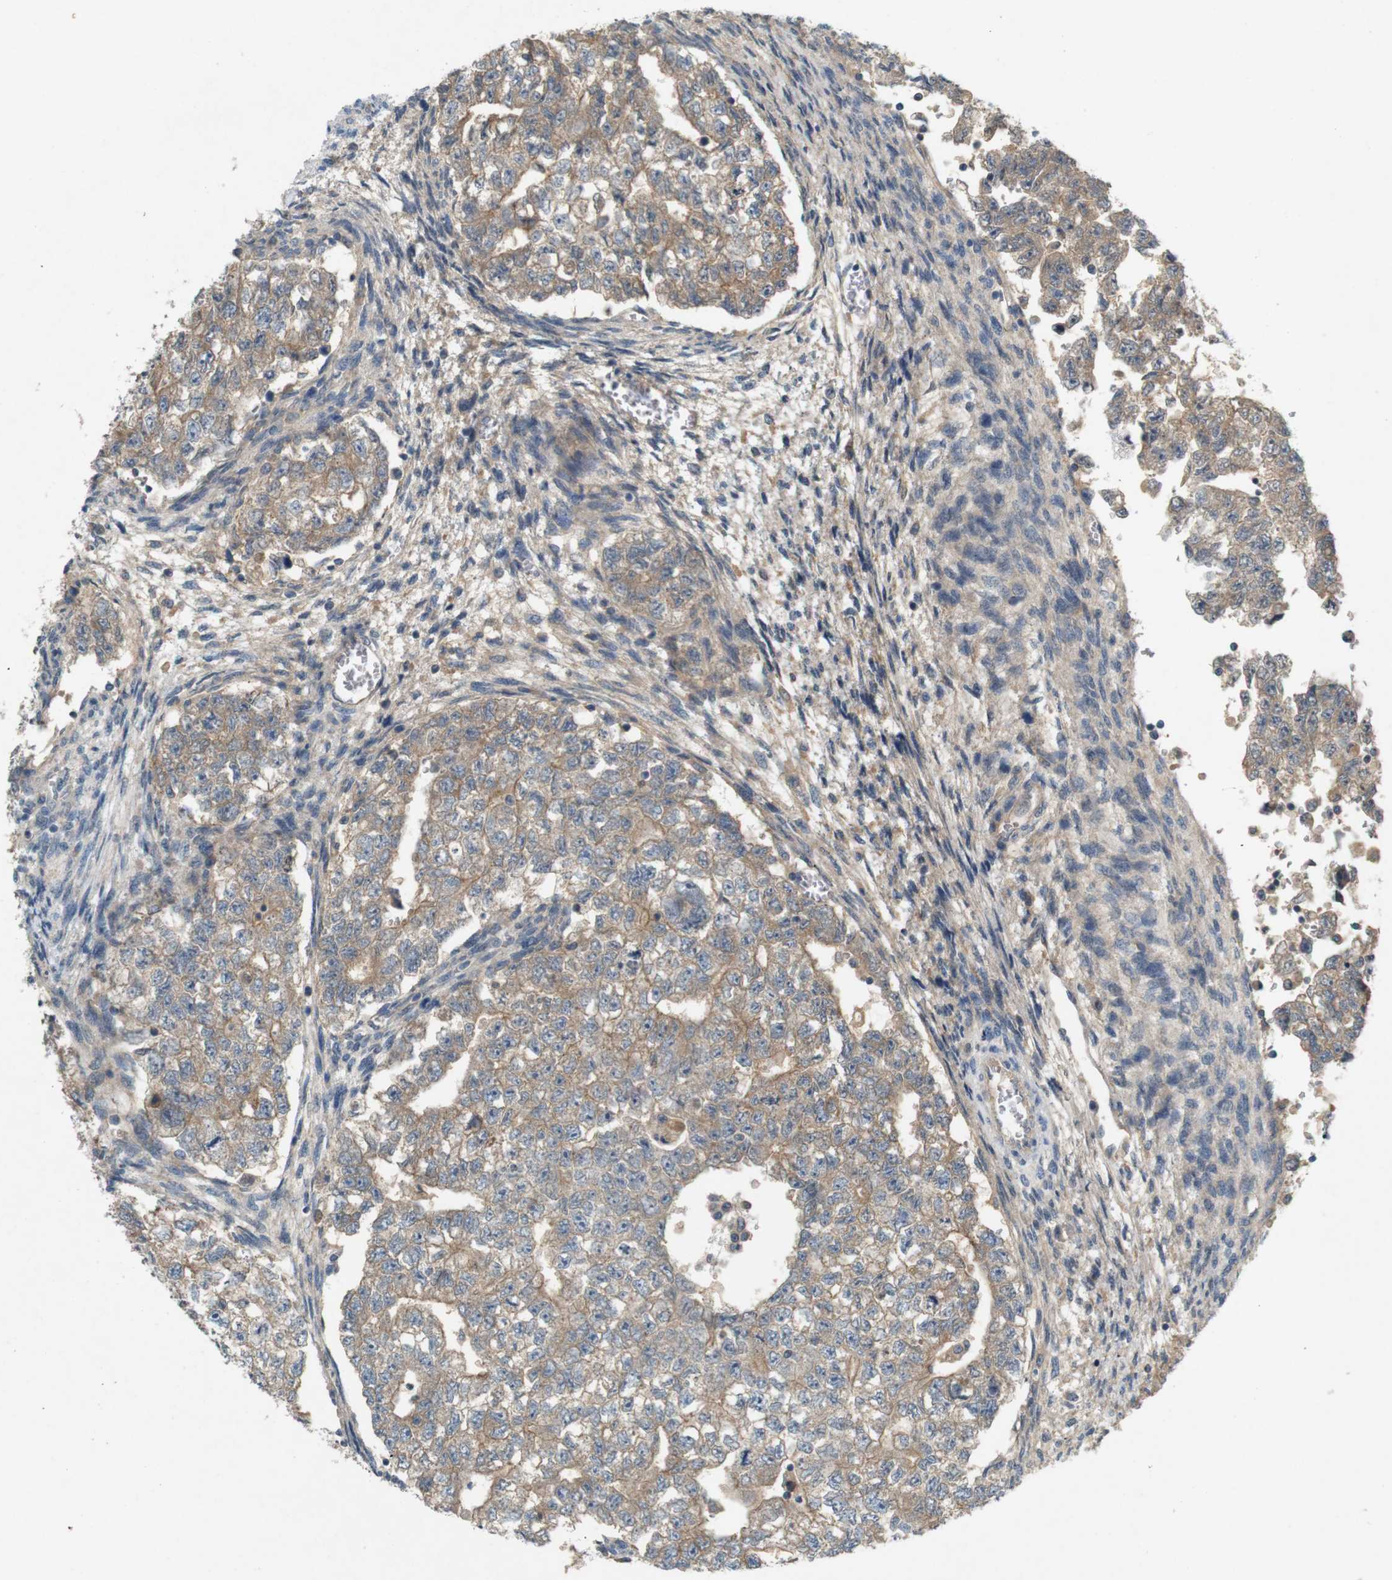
{"staining": {"intensity": "weak", "quantity": ">75%", "location": "cytoplasmic/membranous"}, "tissue": "testis cancer", "cell_type": "Tumor cells", "image_type": "cancer", "snomed": [{"axis": "morphology", "description": "Seminoma, NOS"}, {"axis": "morphology", "description": "Carcinoma, Embryonal, NOS"}, {"axis": "topography", "description": "Testis"}], "caption": "Testis embryonal carcinoma tissue exhibits weak cytoplasmic/membranous expression in approximately >75% of tumor cells, visualized by immunohistochemistry.", "gene": "PVR", "patient": {"sex": "male", "age": 38}}